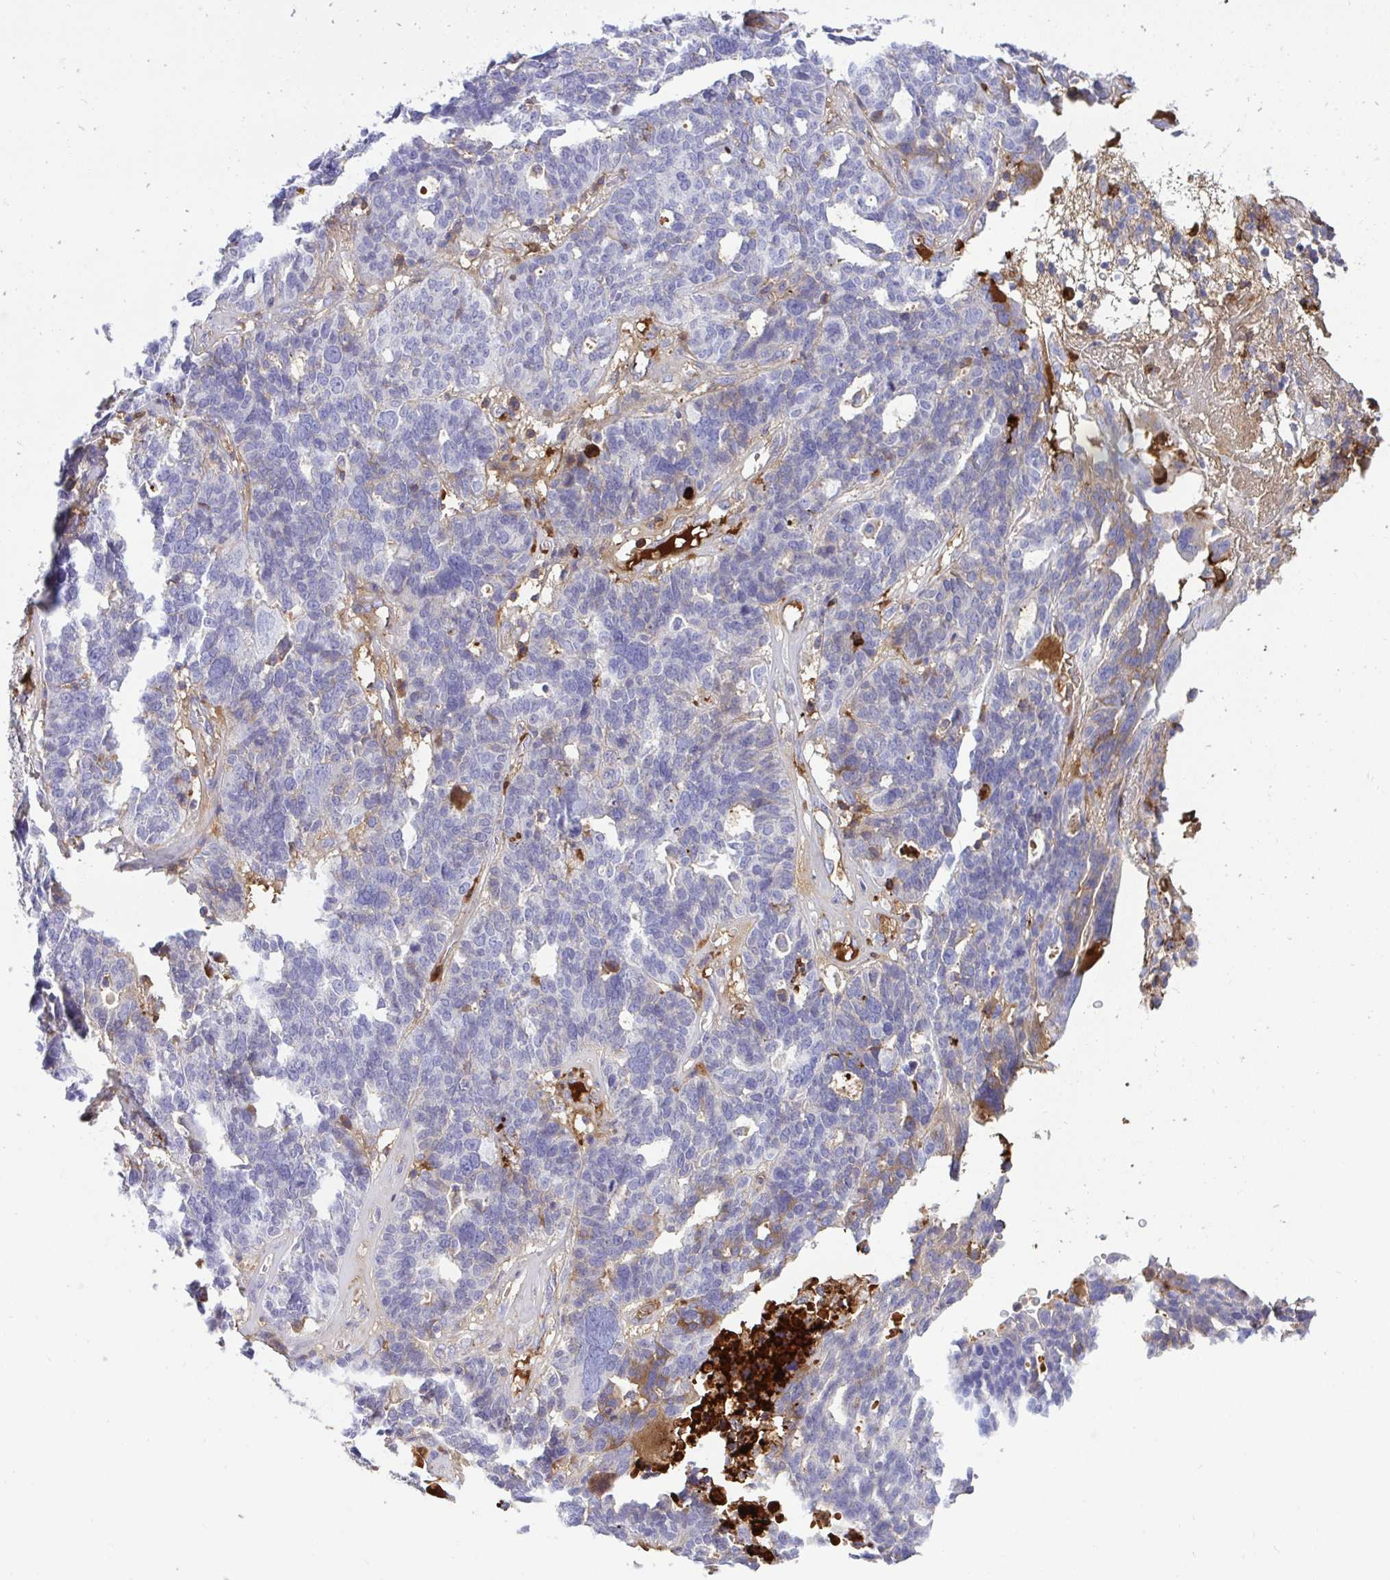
{"staining": {"intensity": "moderate", "quantity": "<25%", "location": "cytoplasmic/membranous"}, "tissue": "ovarian cancer", "cell_type": "Tumor cells", "image_type": "cancer", "snomed": [{"axis": "morphology", "description": "Cystadenocarcinoma, serous, NOS"}, {"axis": "topography", "description": "Ovary"}], "caption": "Immunohistochemistry (DAB (3,3'-diaminobenzidine)) staining of human ovarian cancer displays moderate cytoplasmic/membranous protein staining in approximately <25% of tumor cells. (DAB (3,3'-diaminobenzidine) IHC, brown staining for protein, blue staining for nuclei).", "gene": "F2", "patient": {"sex": "female", "age": 59}}